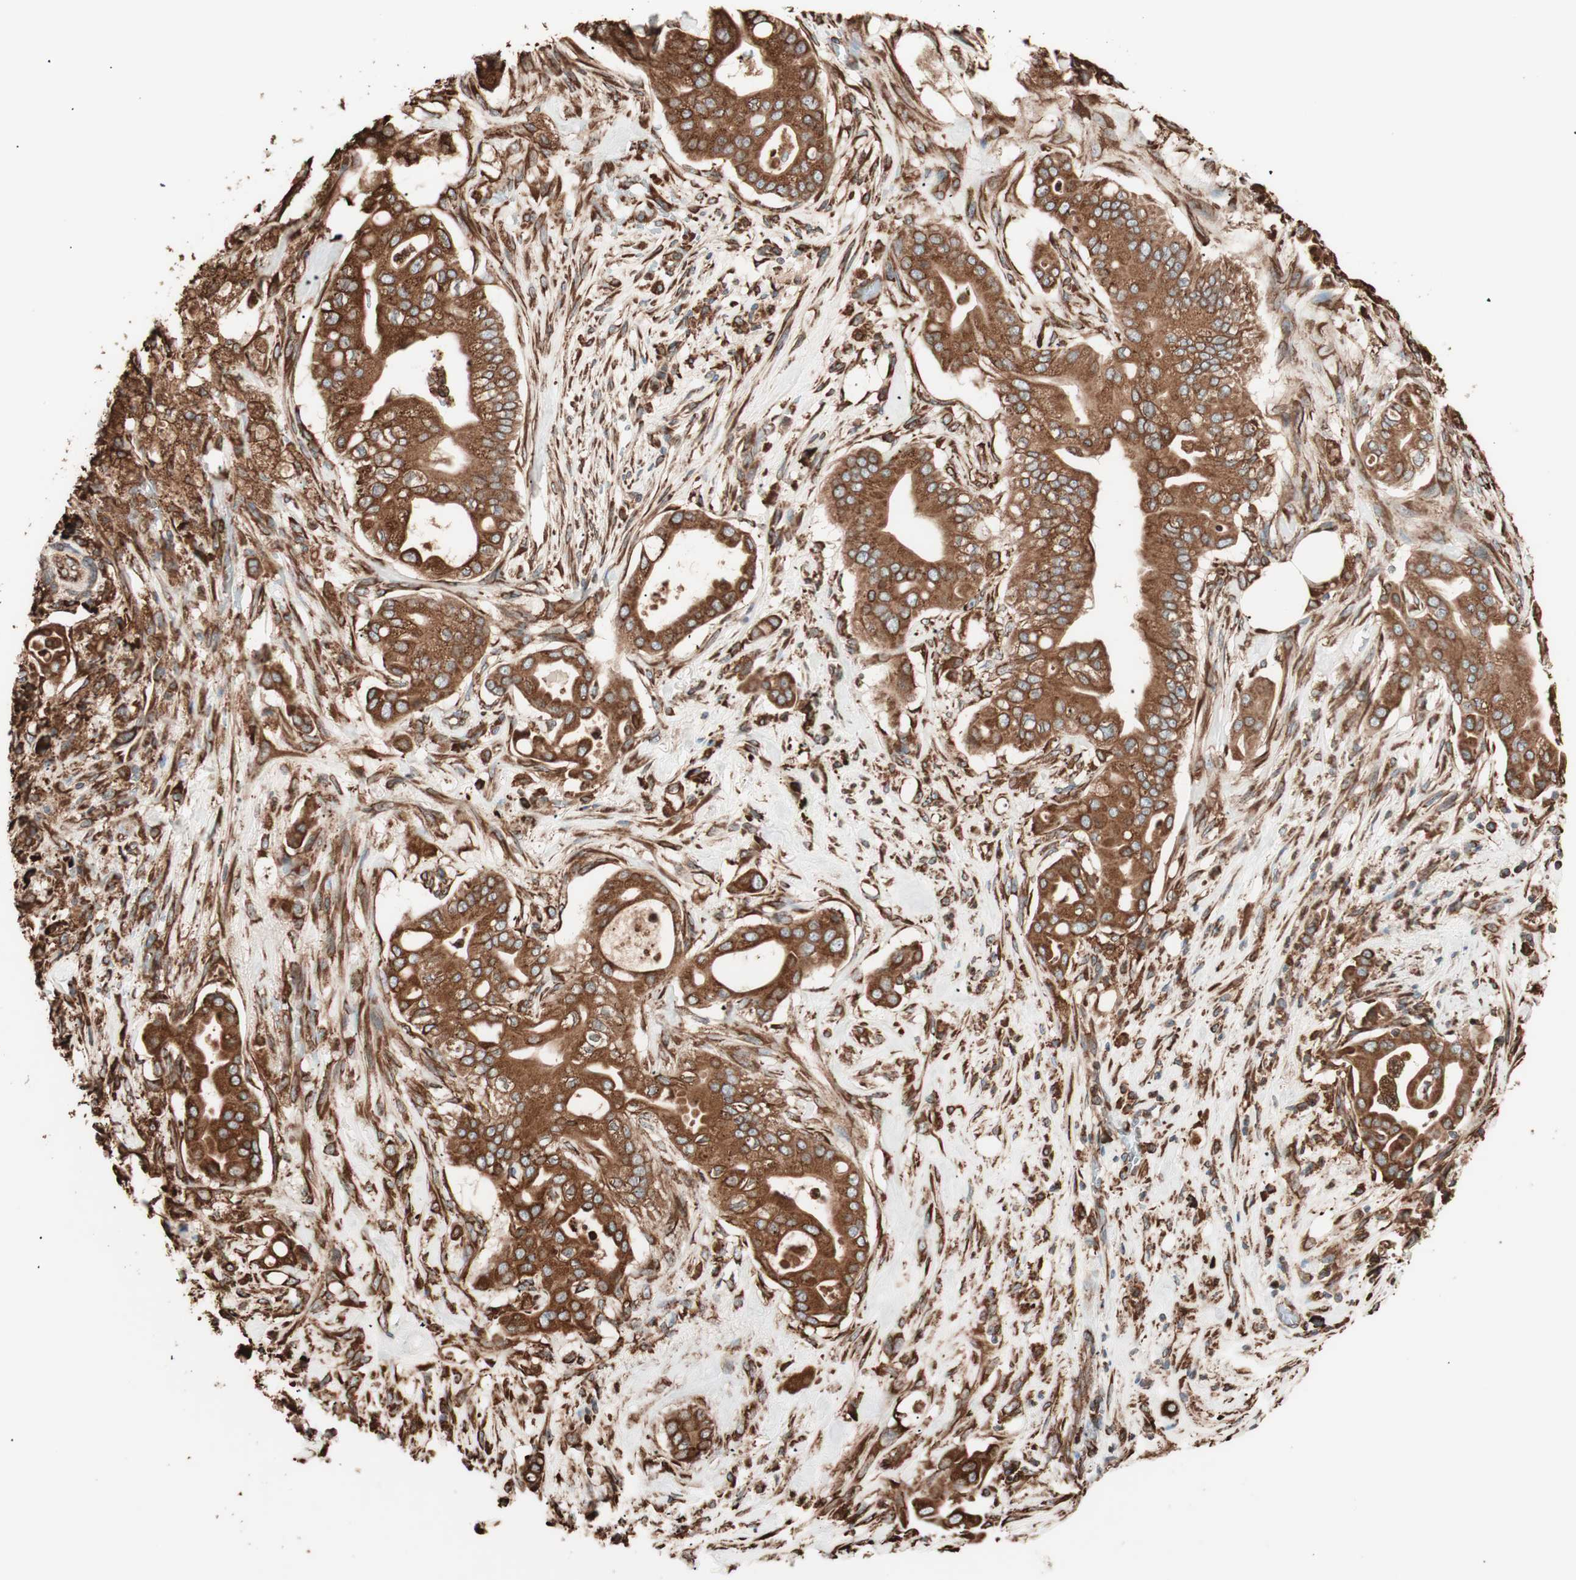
{"staining": {"intensity": "strong", "quantity": ">75%", "location": "cytoplasmic/membranous"}, "tissue": "liver cancer", "cell_type": "Tumor cells", "image_type": "cancer", "snomed": [{"axis": "morphology", "description": "Cholangiocarcinoma"}, {"axis": "topography", "description": "Liver"}], "caption": "Tumor cells demonstrate high levels of strong cytoplasmic/membranous positivity in approximately >75% of cells in liver cholangiocarcinoma.", "gene": "VEGFA", "patient": {"sex": "female", "age": 68}}